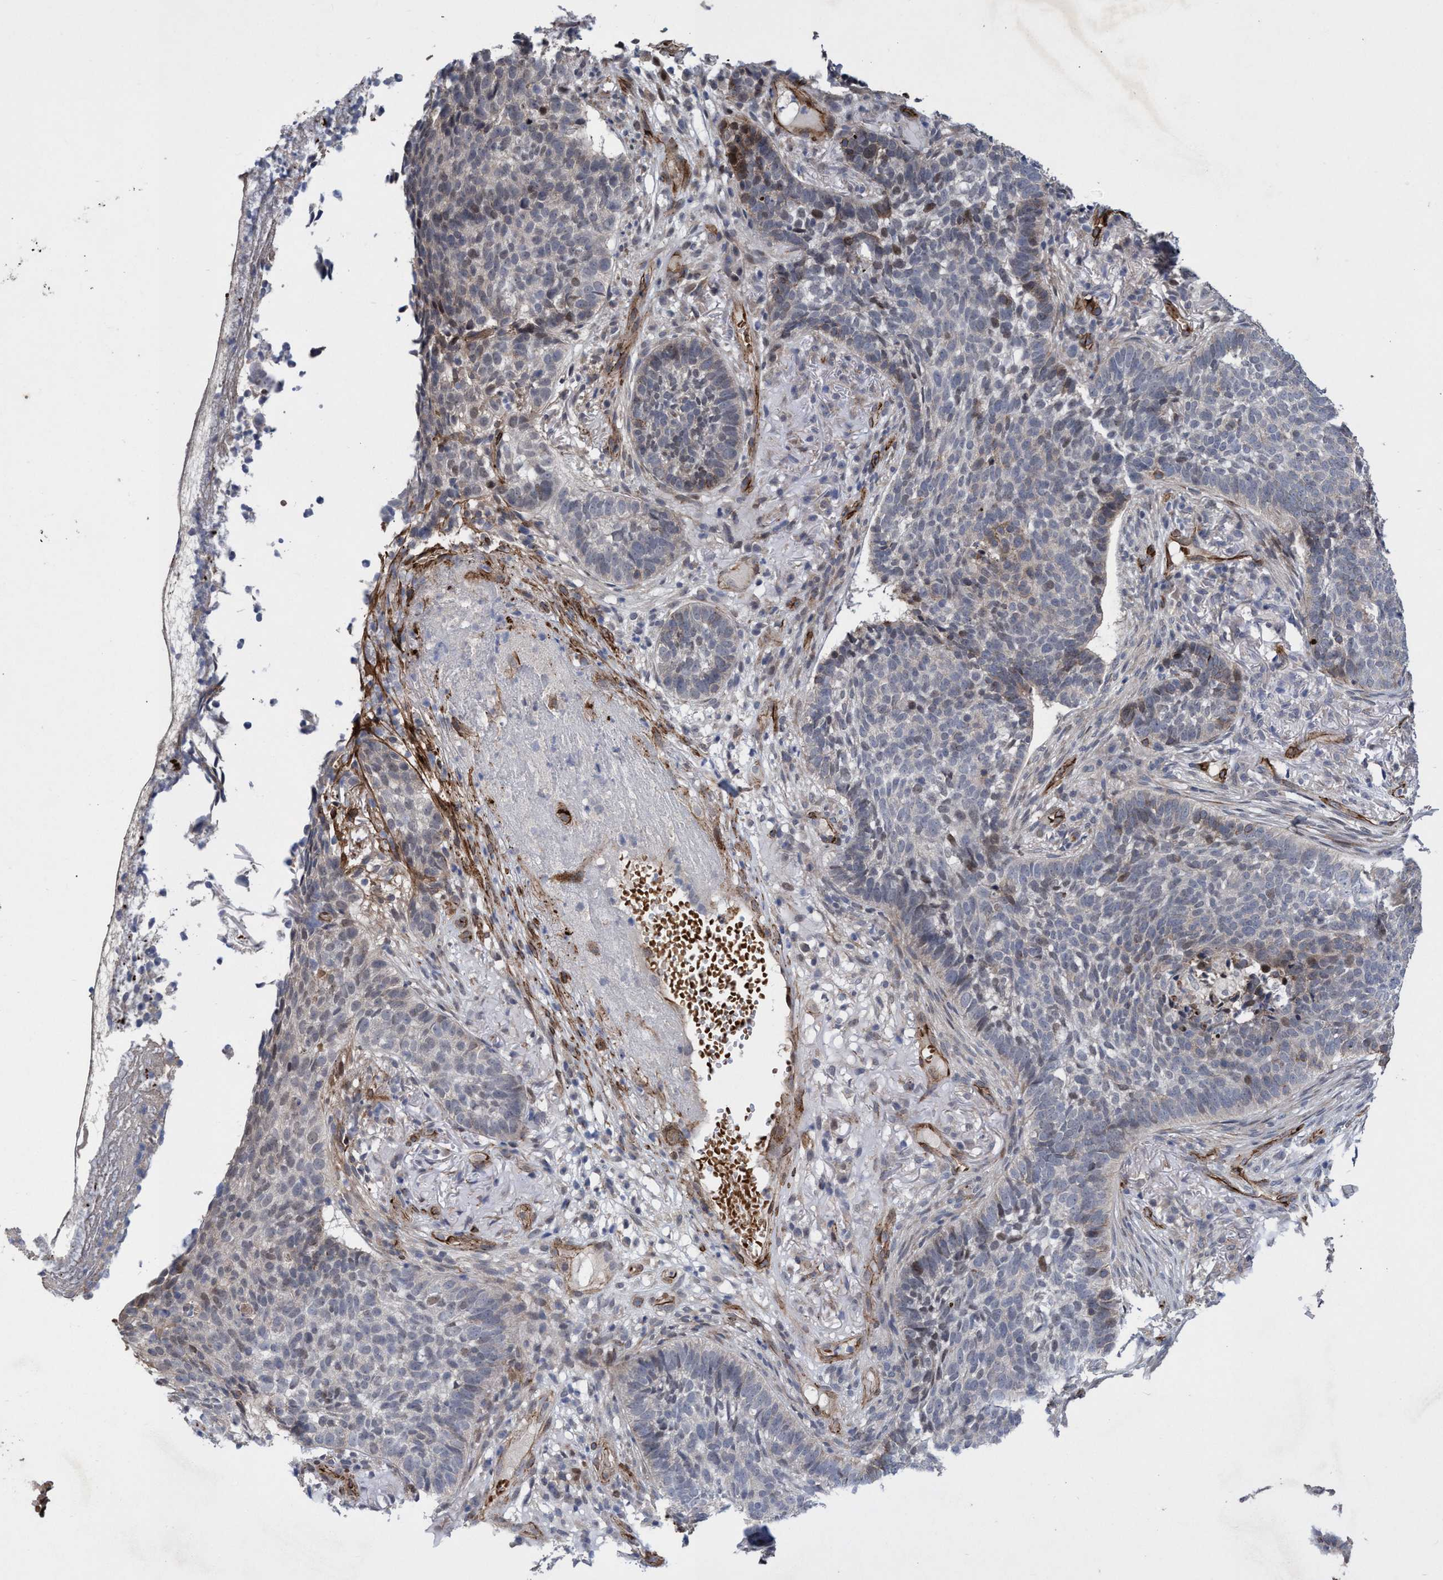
{"staining": {"intensity": "weak", "quantity": "<25%", "location": "nuclear"}, "tissue": "skin cancer", "cell_type": "Tumor cells", "image_type": "cancer", "snomed": [{"axis": "morphology", "description": "Basal cell carcinoma"}, {"axis": "topography", "description": "Skin"}], "caption": "DAB (3,3'-diaminobenzidine) immunohistochemical staining of human basal cell carcinoma (skin) demonstrates no significant staining in tumor cells.", "gene": "ZNF750", "patient": {"sex": "male", "age": 85}}